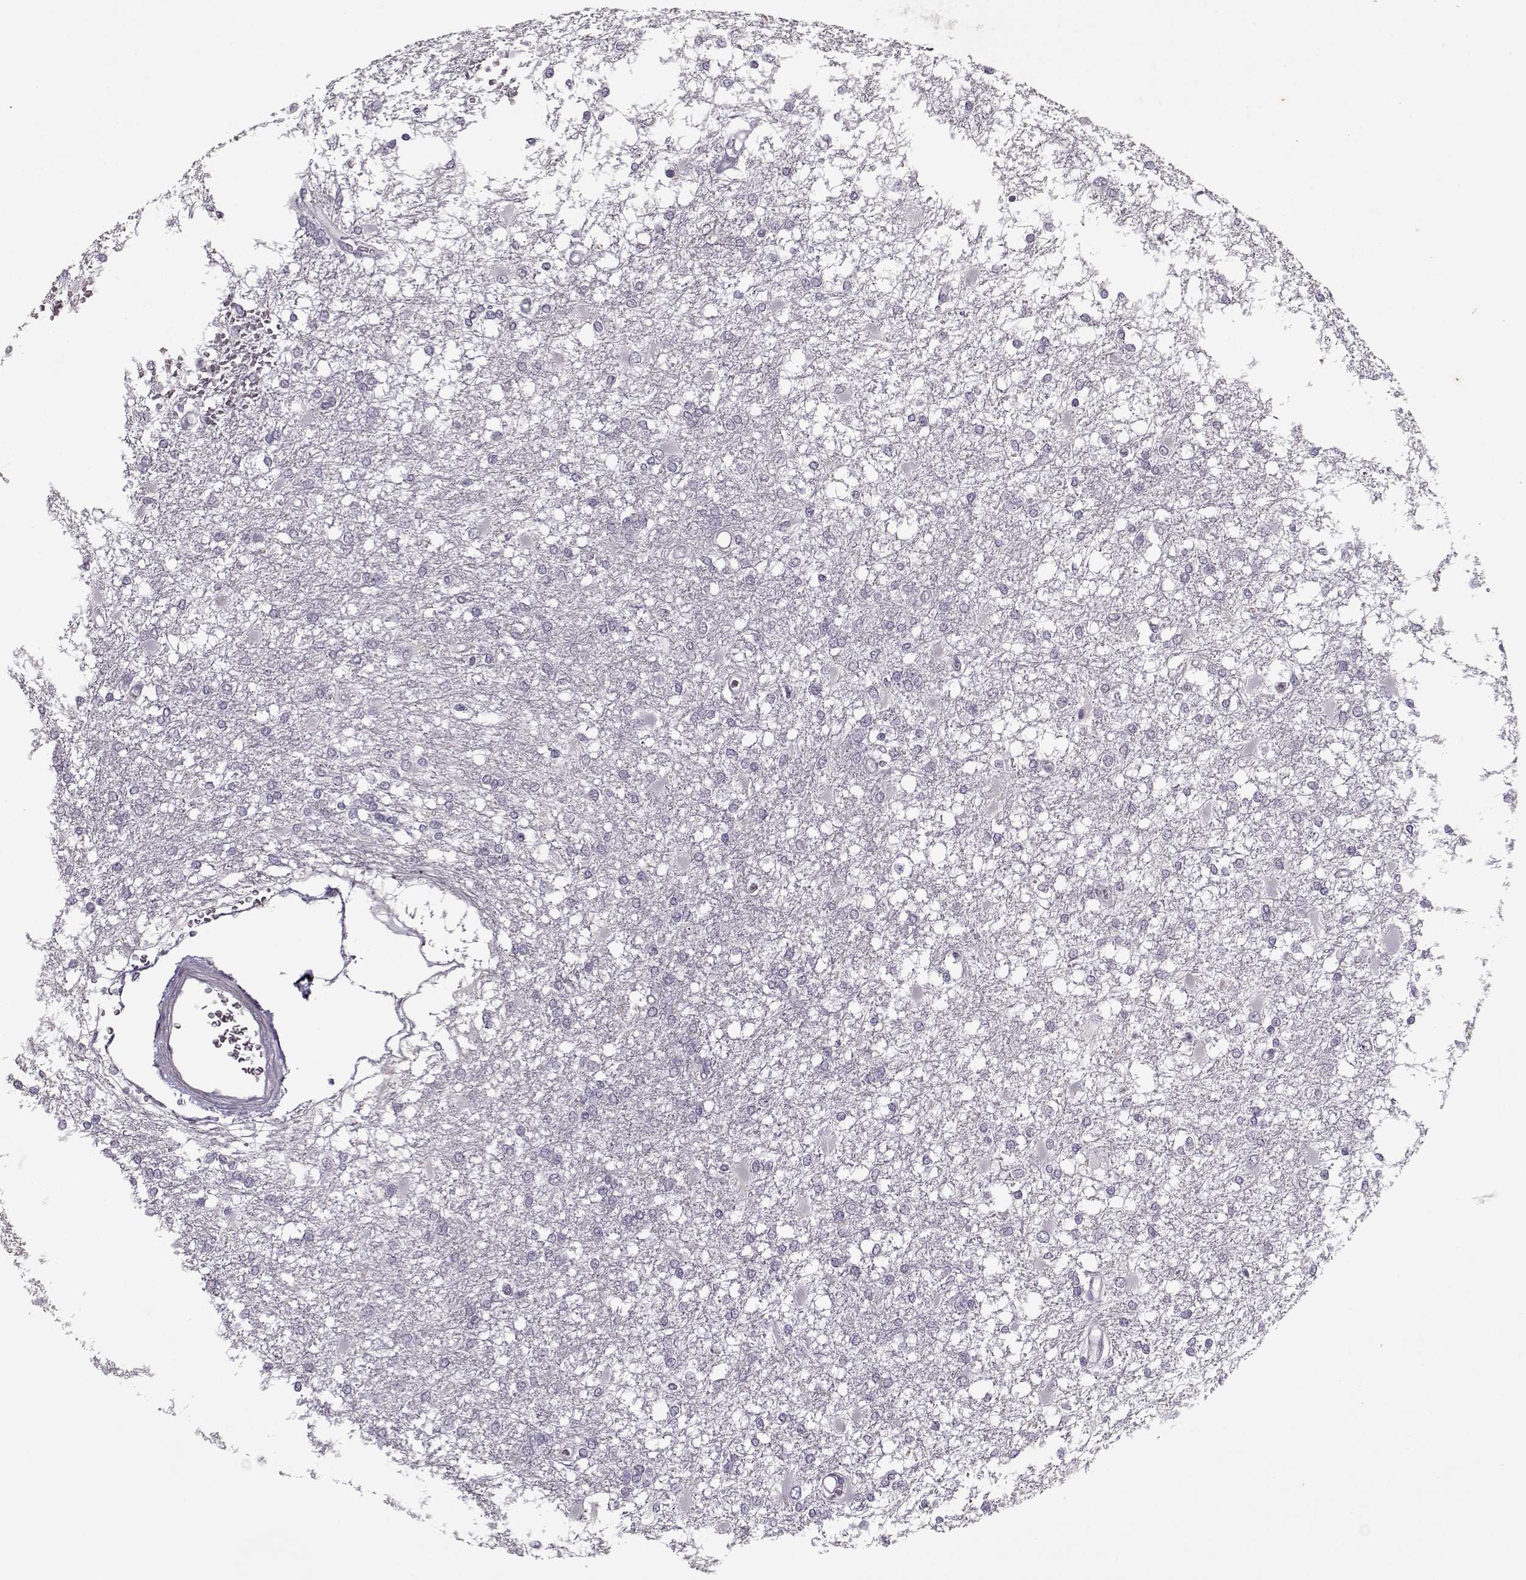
{"staining": {"intensity": "negative", "quantity": "none", "location": "none"}, "tissue": "glioma", "cell_type": "Tumor cells", "image_type": "cancer", "snomed": [{"axis": "morphology", "description": "Glioma, malignant, High grade"}, {"axis": "topography", "description": "Cerebral cortex"}], "caption": "Immunohistochemistry (IHC) histopathology image of neoplastic tissue: human glioma stained with DAB (3,3'-diaminobenzidine) exhibits no significant protein staining in tumor cells.", "gene": "KRT9", "patient": {"sex": "male", "age": 79}}